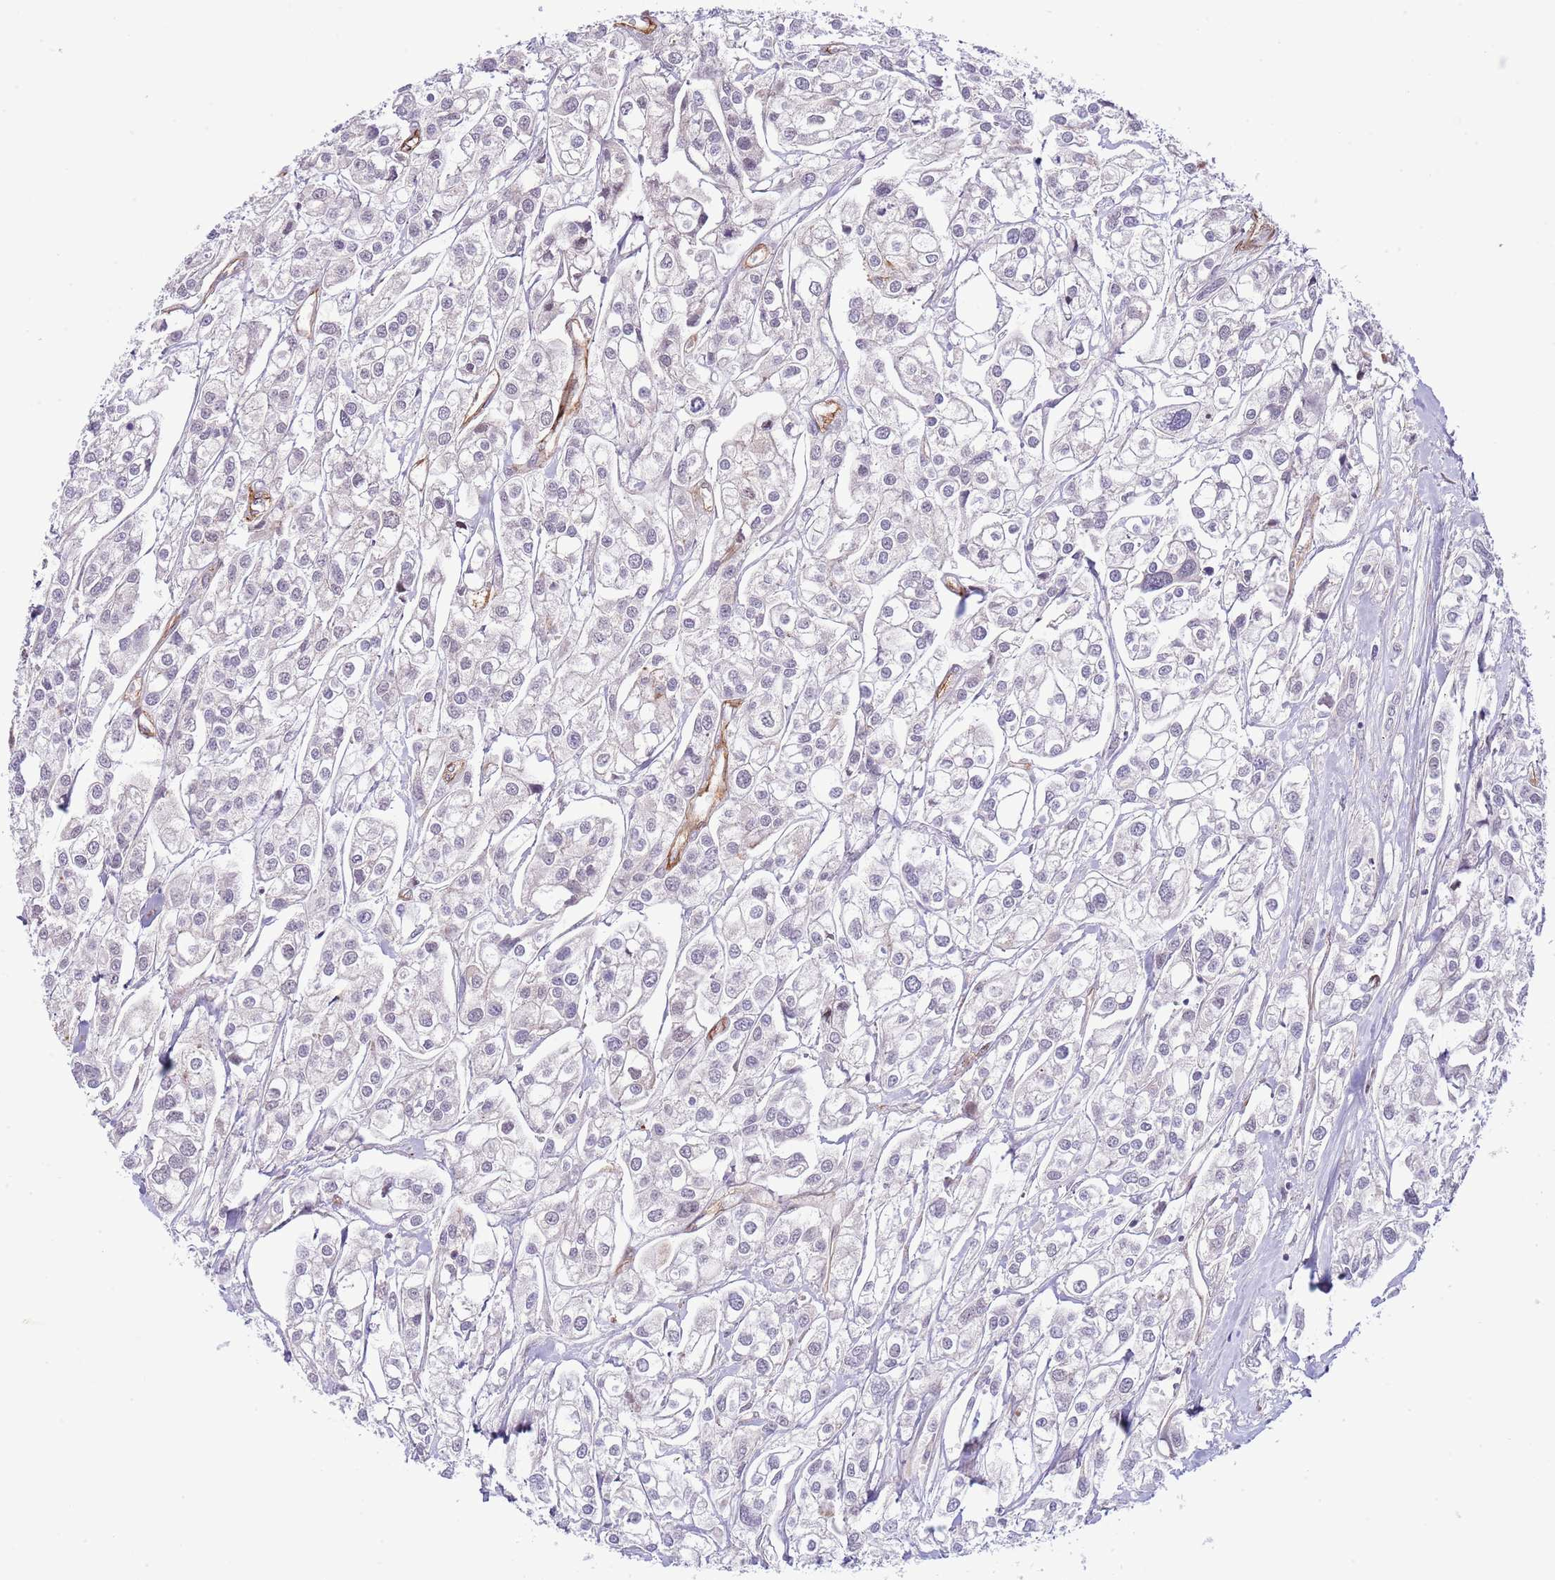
{"staining": {"intensity": "negative", "quantity": "none", "location": "none"}, "tissue": "urothelial cancer", "cell_type": "Tumor cells", "image_type": "cancer", "snomed": [{"axis": "morphology", "description": "Urothelial carcinoma, High grade"}, {"axis": "topography", "description": "Urinary bladder"}], "caption": "Immunohistochemistry (IHC) image of neoplastic tissue: high-grade urothelial carcinoma stained with DAB (3,3'-diaminobenzidine) reveals no significant protein expression in tumor cells.", "gene": "NEK3", "patient": {"sex": "male", "age": 67}}